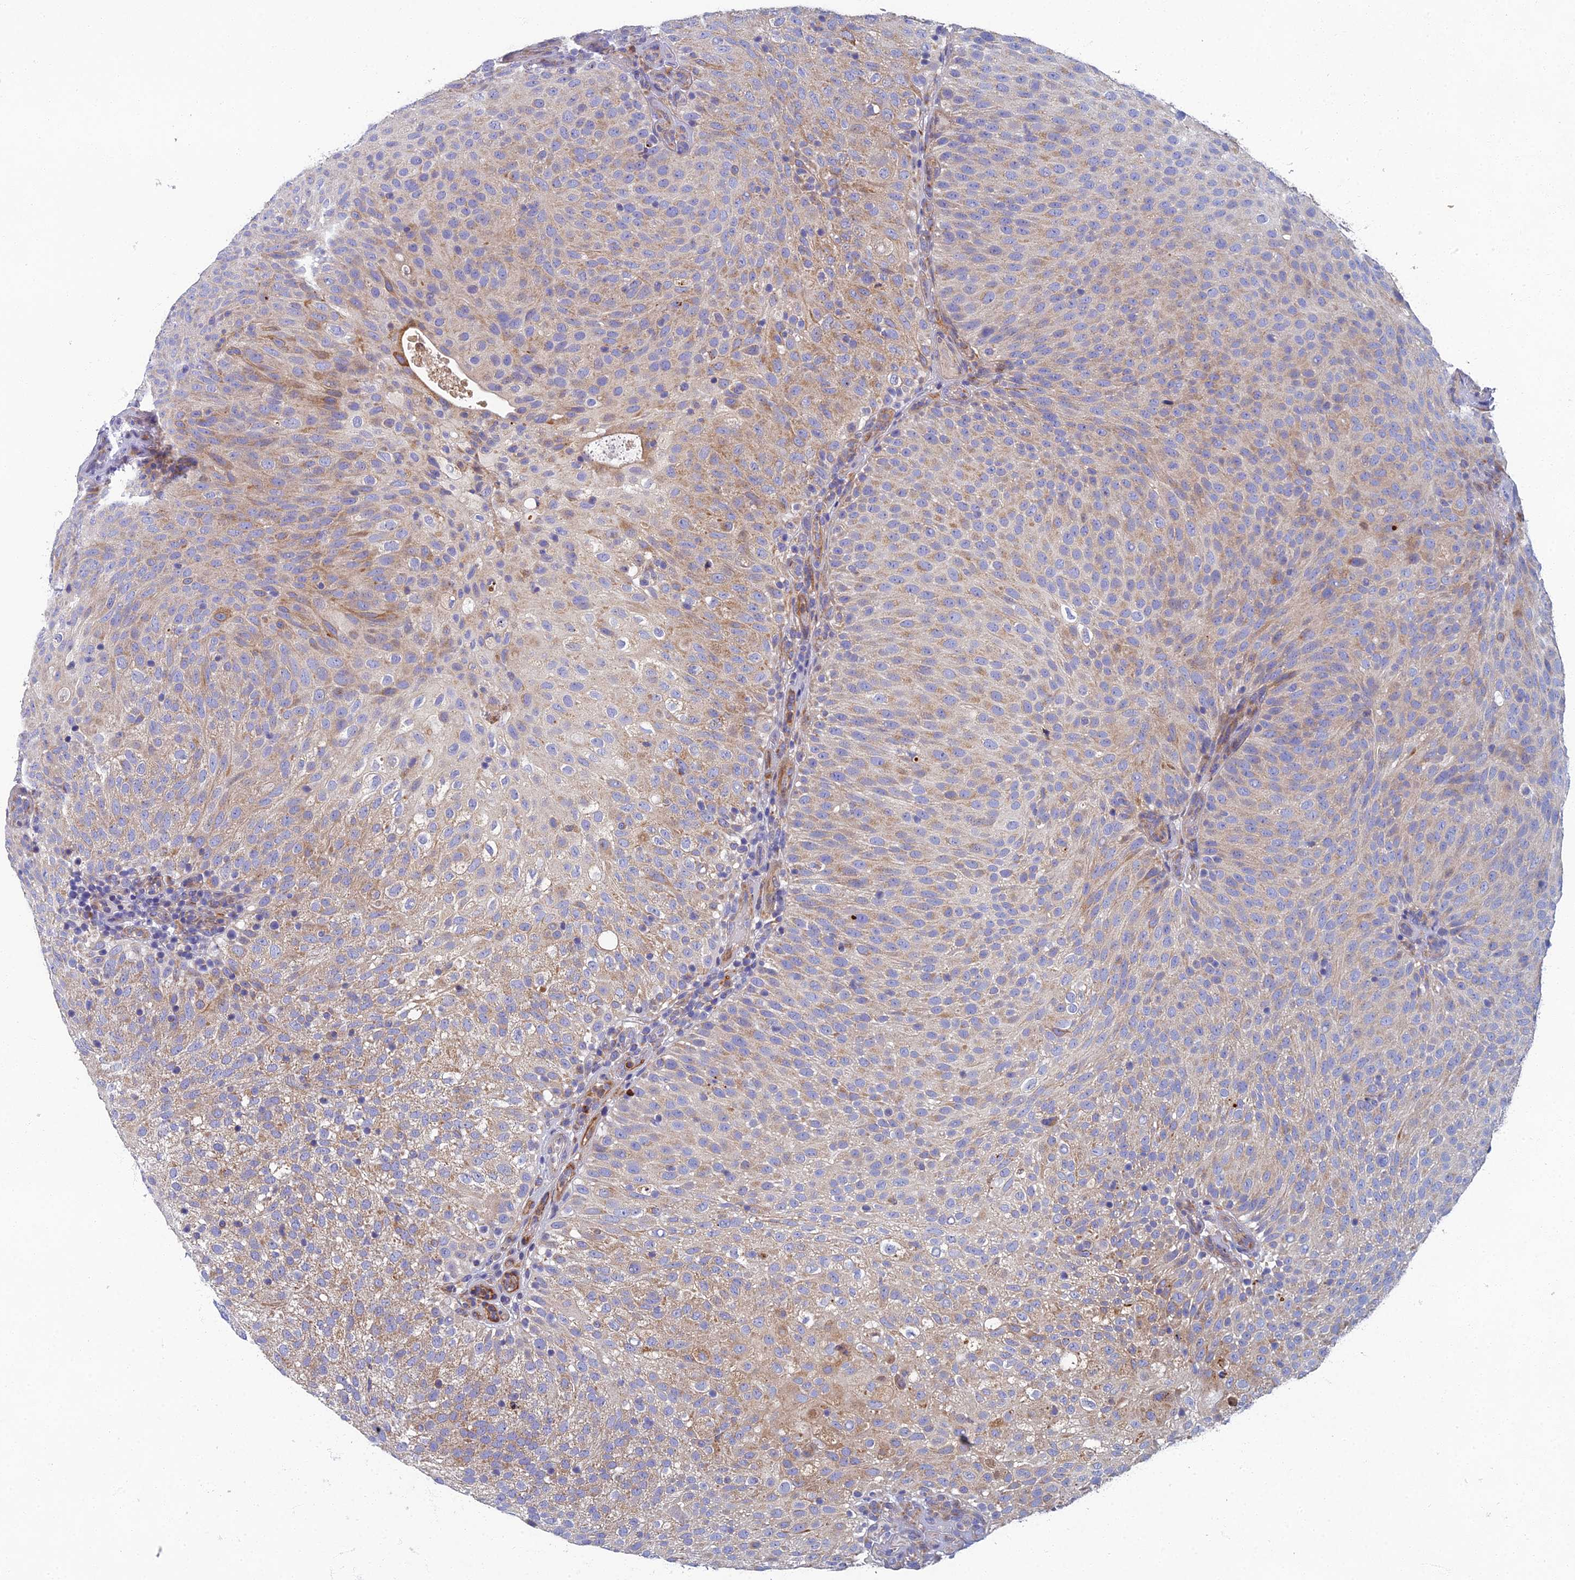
{"staining": {"intensity": "weak", "quantity": "25%-75%", "location": "cytoplasmic/membranous"}, "tissue": "urothelial cancer", "cell_type": "Tumor cells", "image_type": "cancer", "snomed": [{"axis": "morphology", "description": "Urothelial carcinoma, Low grade"}, {"axis": "topography", "description": "Urinary bladder"}], "caption": "IHC of low-grade urothelial carcinoma displays low levels of weak cytoplasmic/membranous positivity in approximately 25%-75% of tumor cells.", "gene": "RNASEK", "patient": {"sex": "male", "age": 78}}